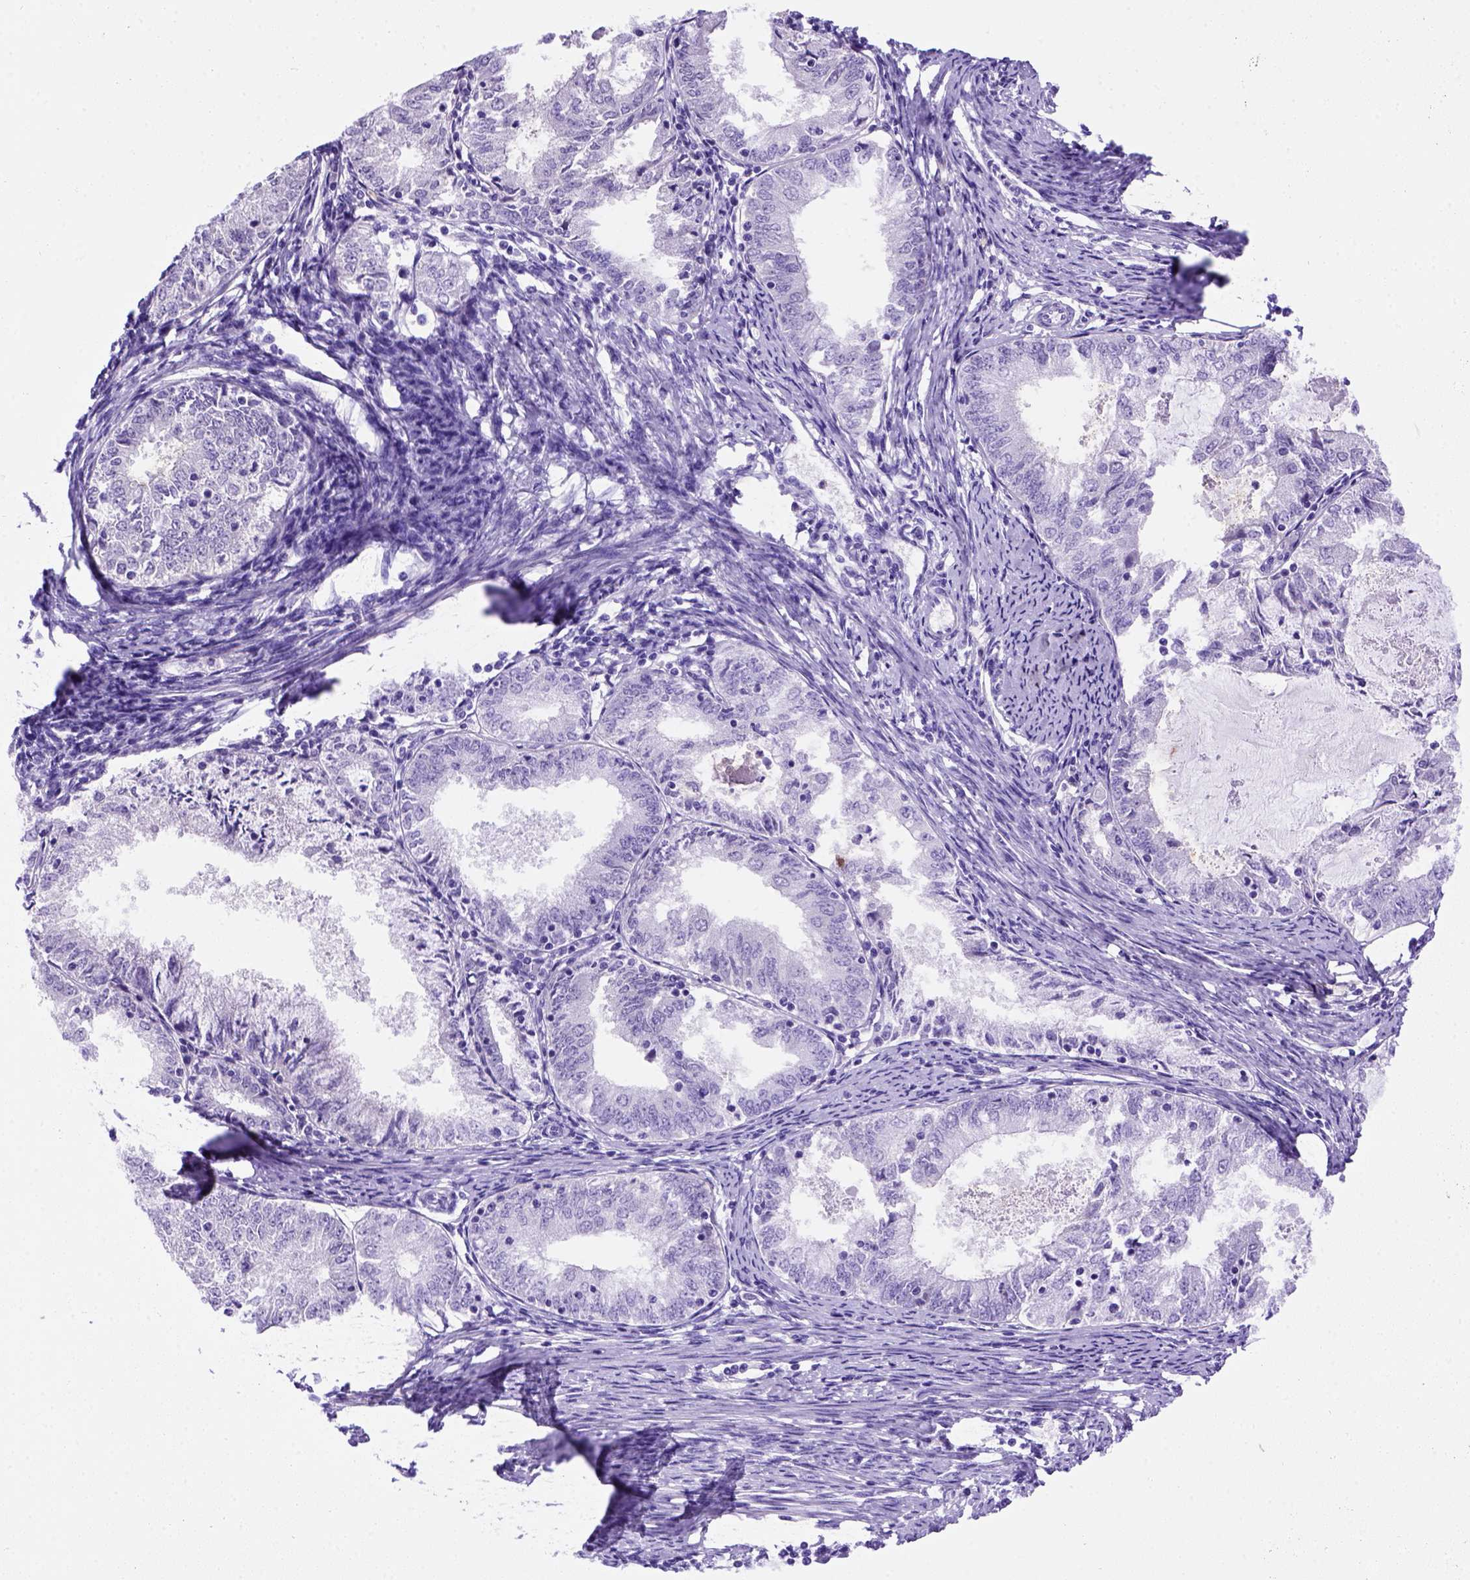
{"staining": {"intensity": "negative", "quantity": "none", "location": "none"}, "tissue": "endometrial cancer", "cell_type": "Tumor cells", "image_type": "cancer", "snomed": [{"axis": "morphology", "description": "Adenocarcinoma, NOS"}, {"axis": "topography", "description": "Endometrium"}], "caption": "There is no significant expression in tumor cells of endometrial cancer (adenocarcinoma).", "gene": "FOXI1", "patient": {"sex": "female", "age": 57}}